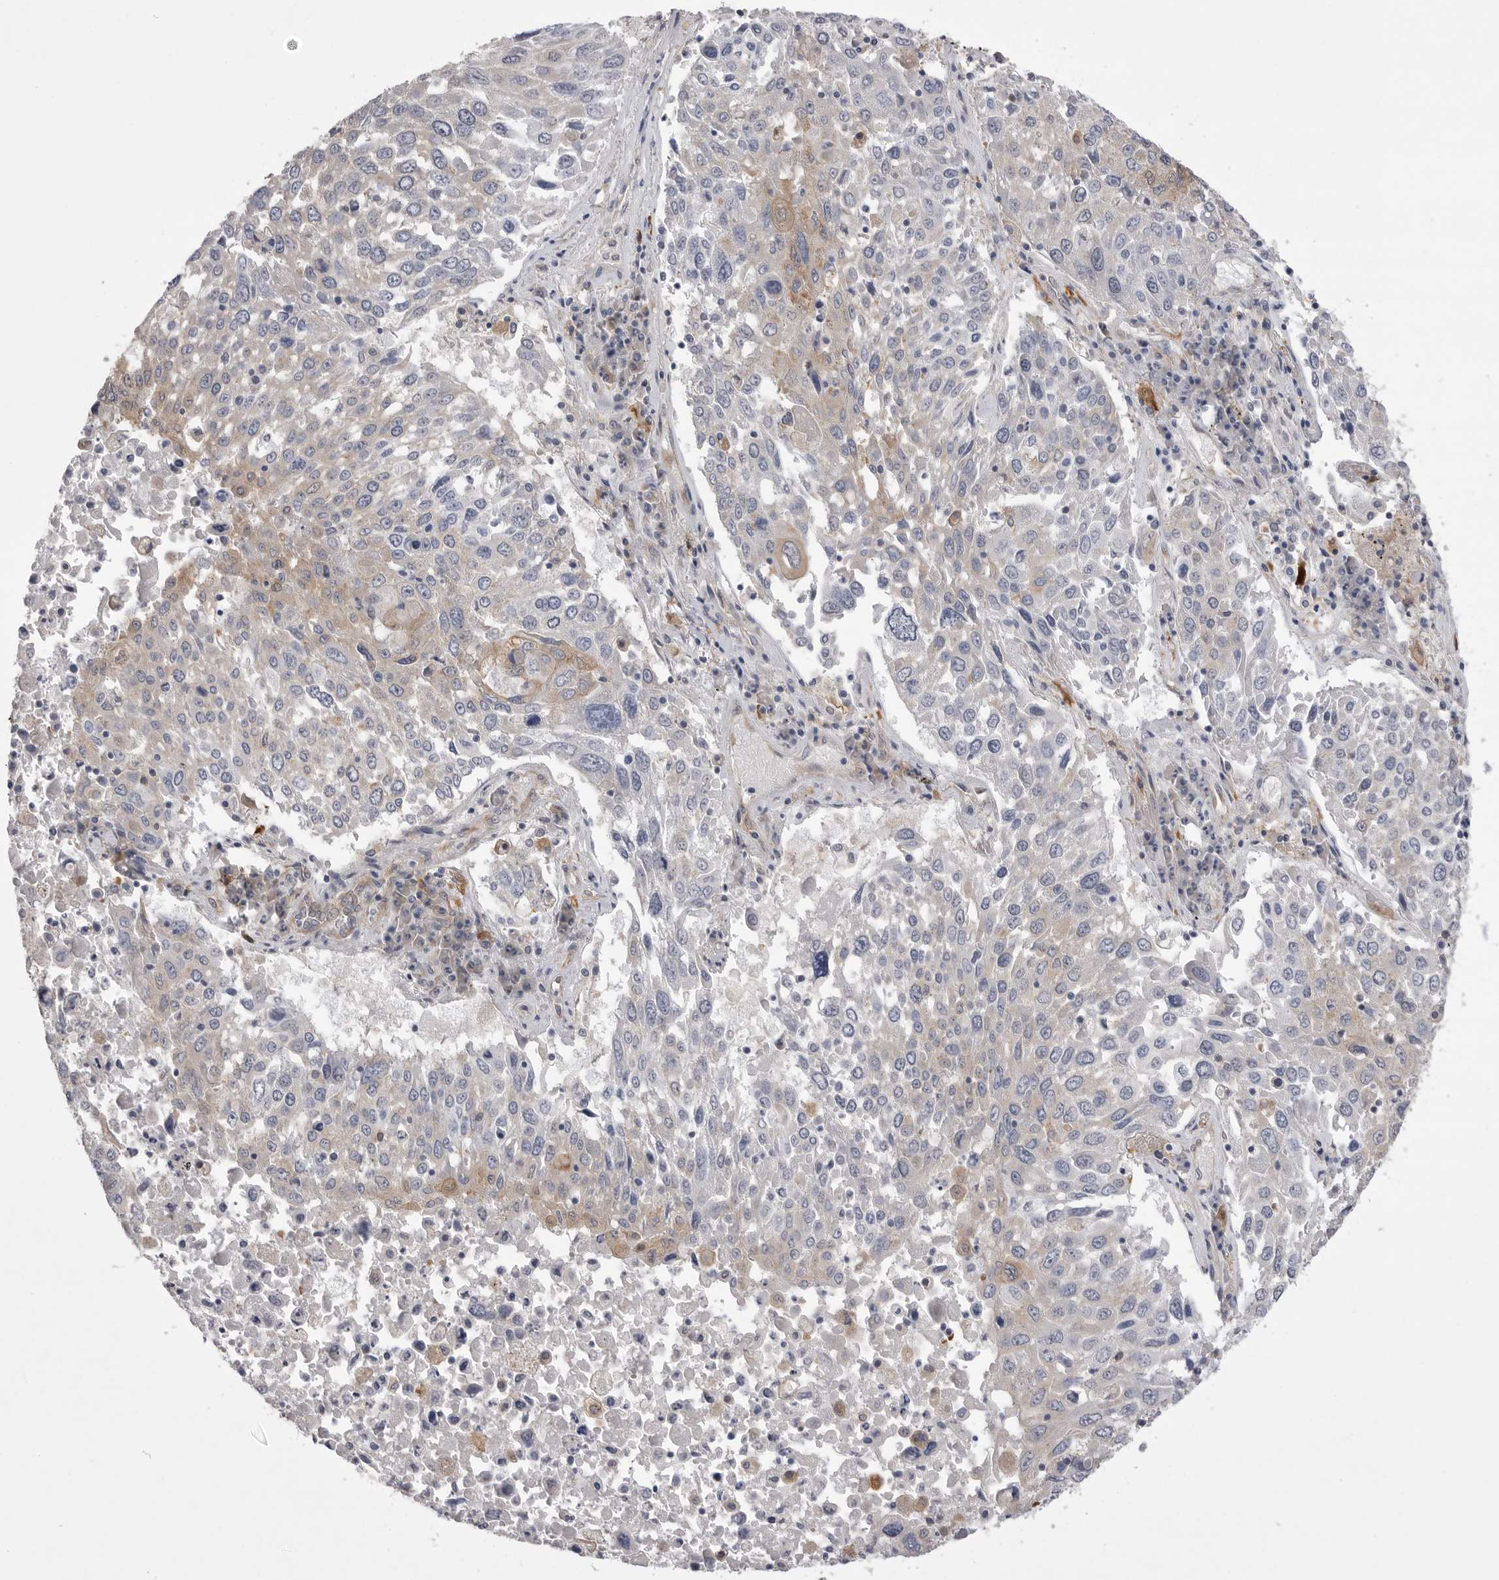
{"staining": {"intensity": "weak", "quantity": "<25%", "location": "cytoplasmic/membranous"}, "tissue": "lung cancer", "cell_type": "Tumor cells", "image_type": "cancer", "snomed": [{"axis": "morphology", "description": "Squamous cell carcinoma, NOS"}, {"axis": "topography", "description": "Lung"}], "caption": "Micrograph shows no significant protein staining in tumor cells of lung cancer (squamous cell carcinoma).", "gene": "VAC14", "patient": {"sex": "male", "age": 65}}